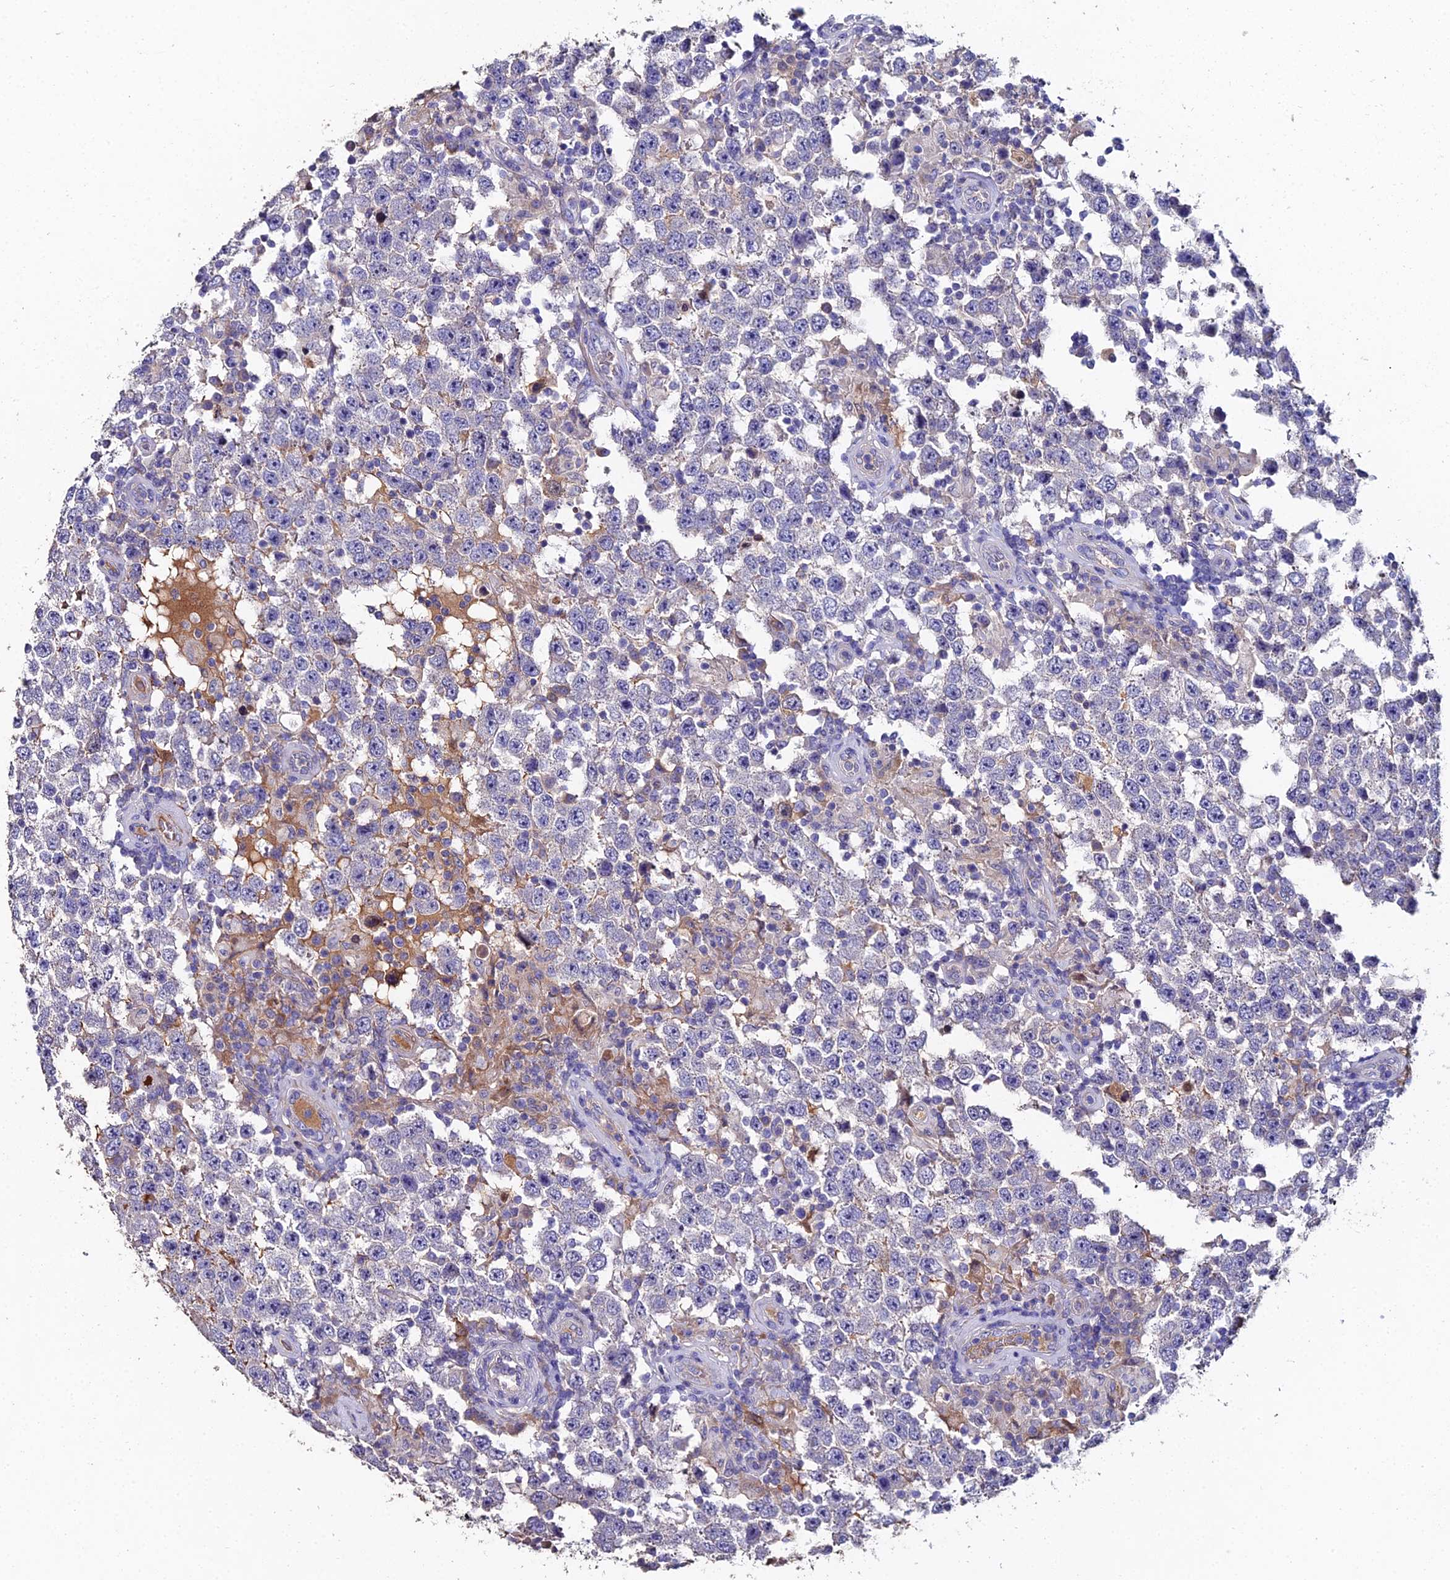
{"staining": {"intensity": "negative", "quantity": "none", "location": "none"}, "tissue": "testis cancer", "cell_type": "Tumor cells", "image_type": "cancer", "snomed": [{"axis": "morphology", "description": "Normal tissue, NOS"}, {"axis": "morphology", "description": "Urothelial carcinoma, High grade"}, {"axis": "morphology", "description": "Seminoma, NOS"}, {"axis": "morphology", "description": "Carcinoma, Embryonal, NOS"}, {"axis": "topography", "description": "Urinary bladder"}, {"axis": "topography", "description": "Testis"}], "caption": "This is an immunohistochemistry photomicrograph of testis urothelial carcinoma (high-grade). There is no positivity in tumor cells.", "gene": "ESRRG", "patient": {"sex": "male", "age": 41}}